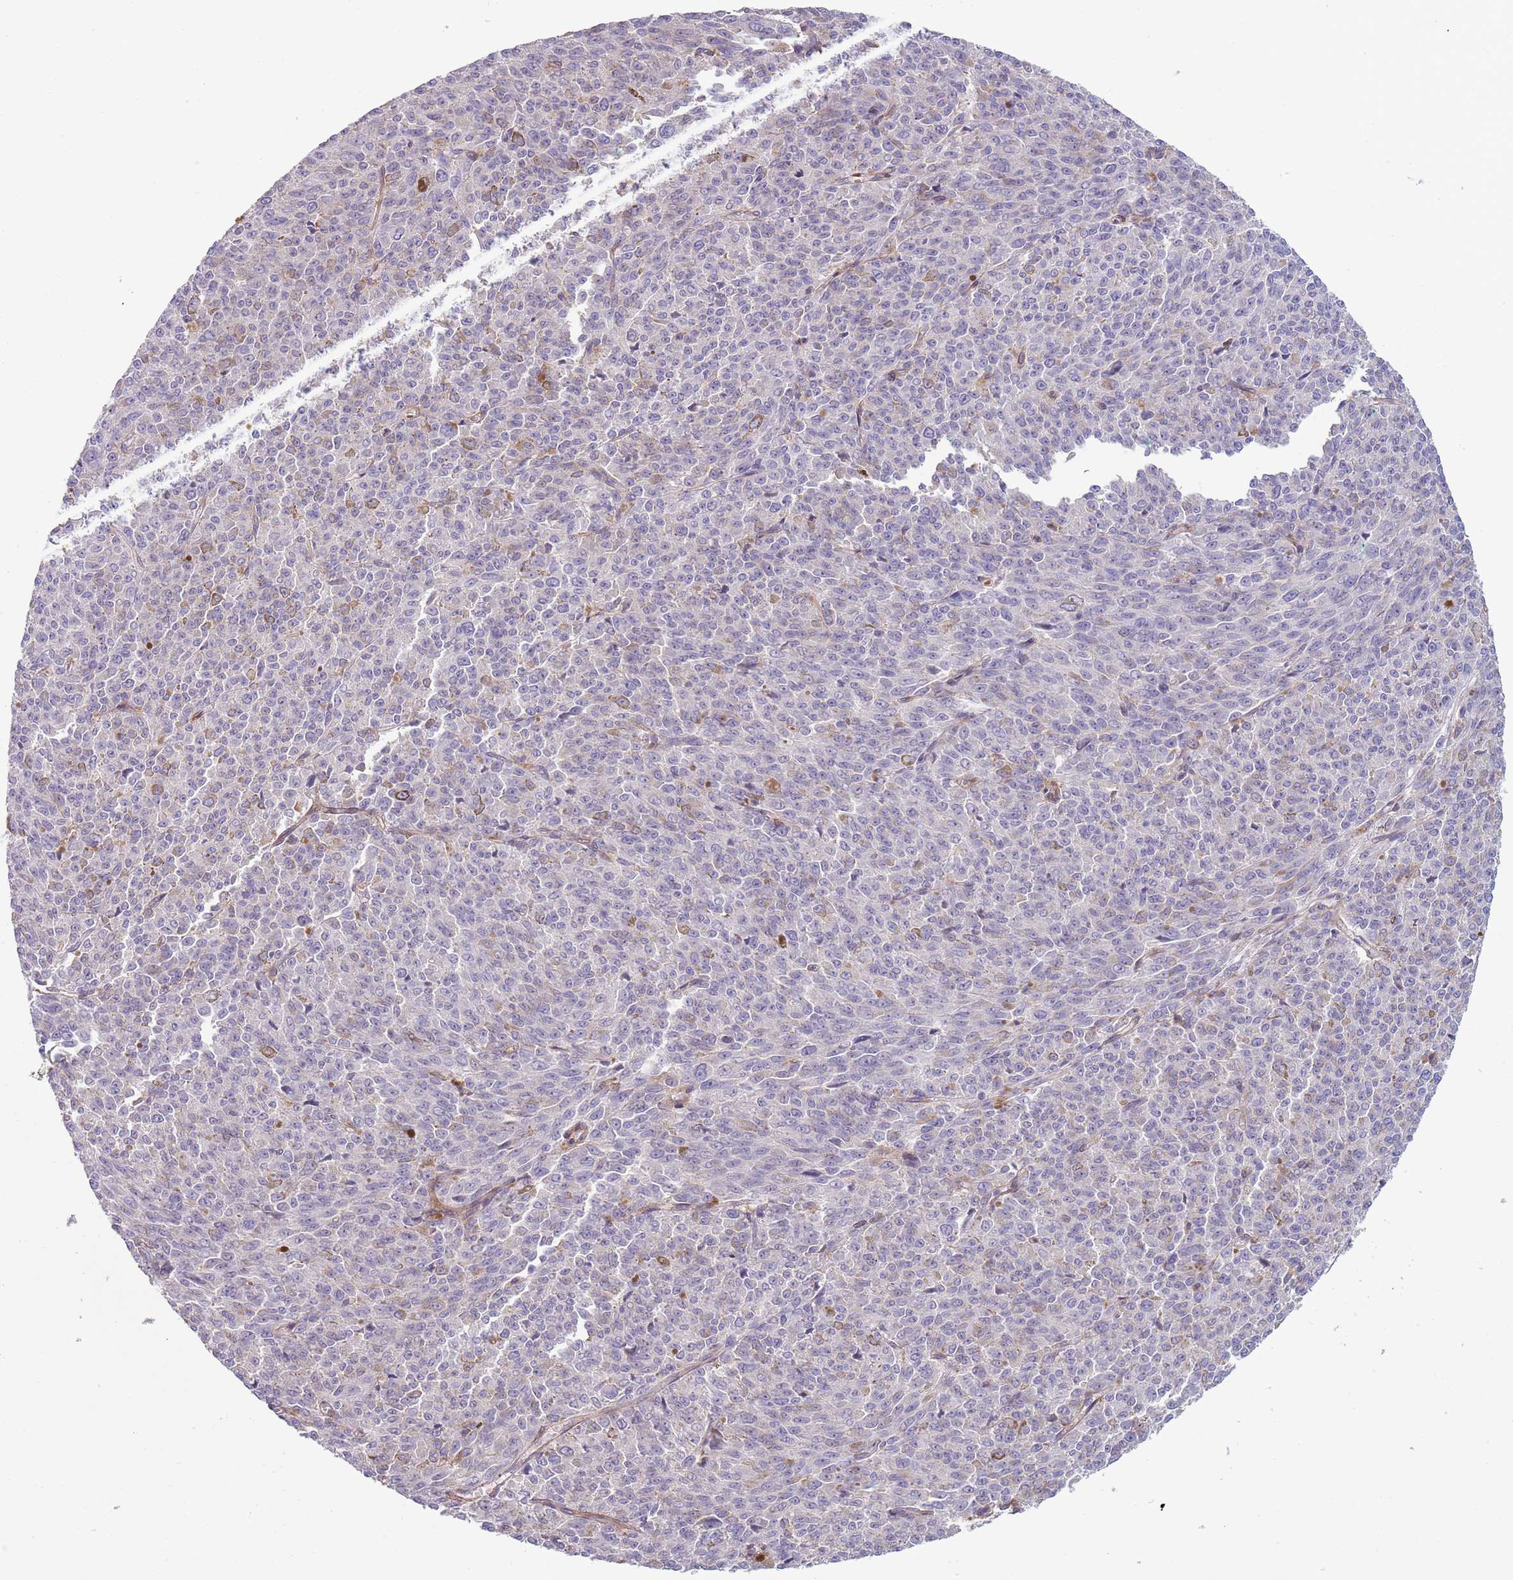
{"staining": {"intensity": "negative", "quantity": "none", "location": "none"}, "tissue": "melanoma", "cell_type": "Tumor cells", "image_type": "cancer", "snomed": [{"axis": "morphology", "description": "Malignant melanoma, NOS"}, {"axis": "topography", "description": "Skin"}], "caption": "Tumor cells are negative for protein expression in human melanoma.", "gene": "TINAGL1", "patient": {"sex": "female", "age": 52}}